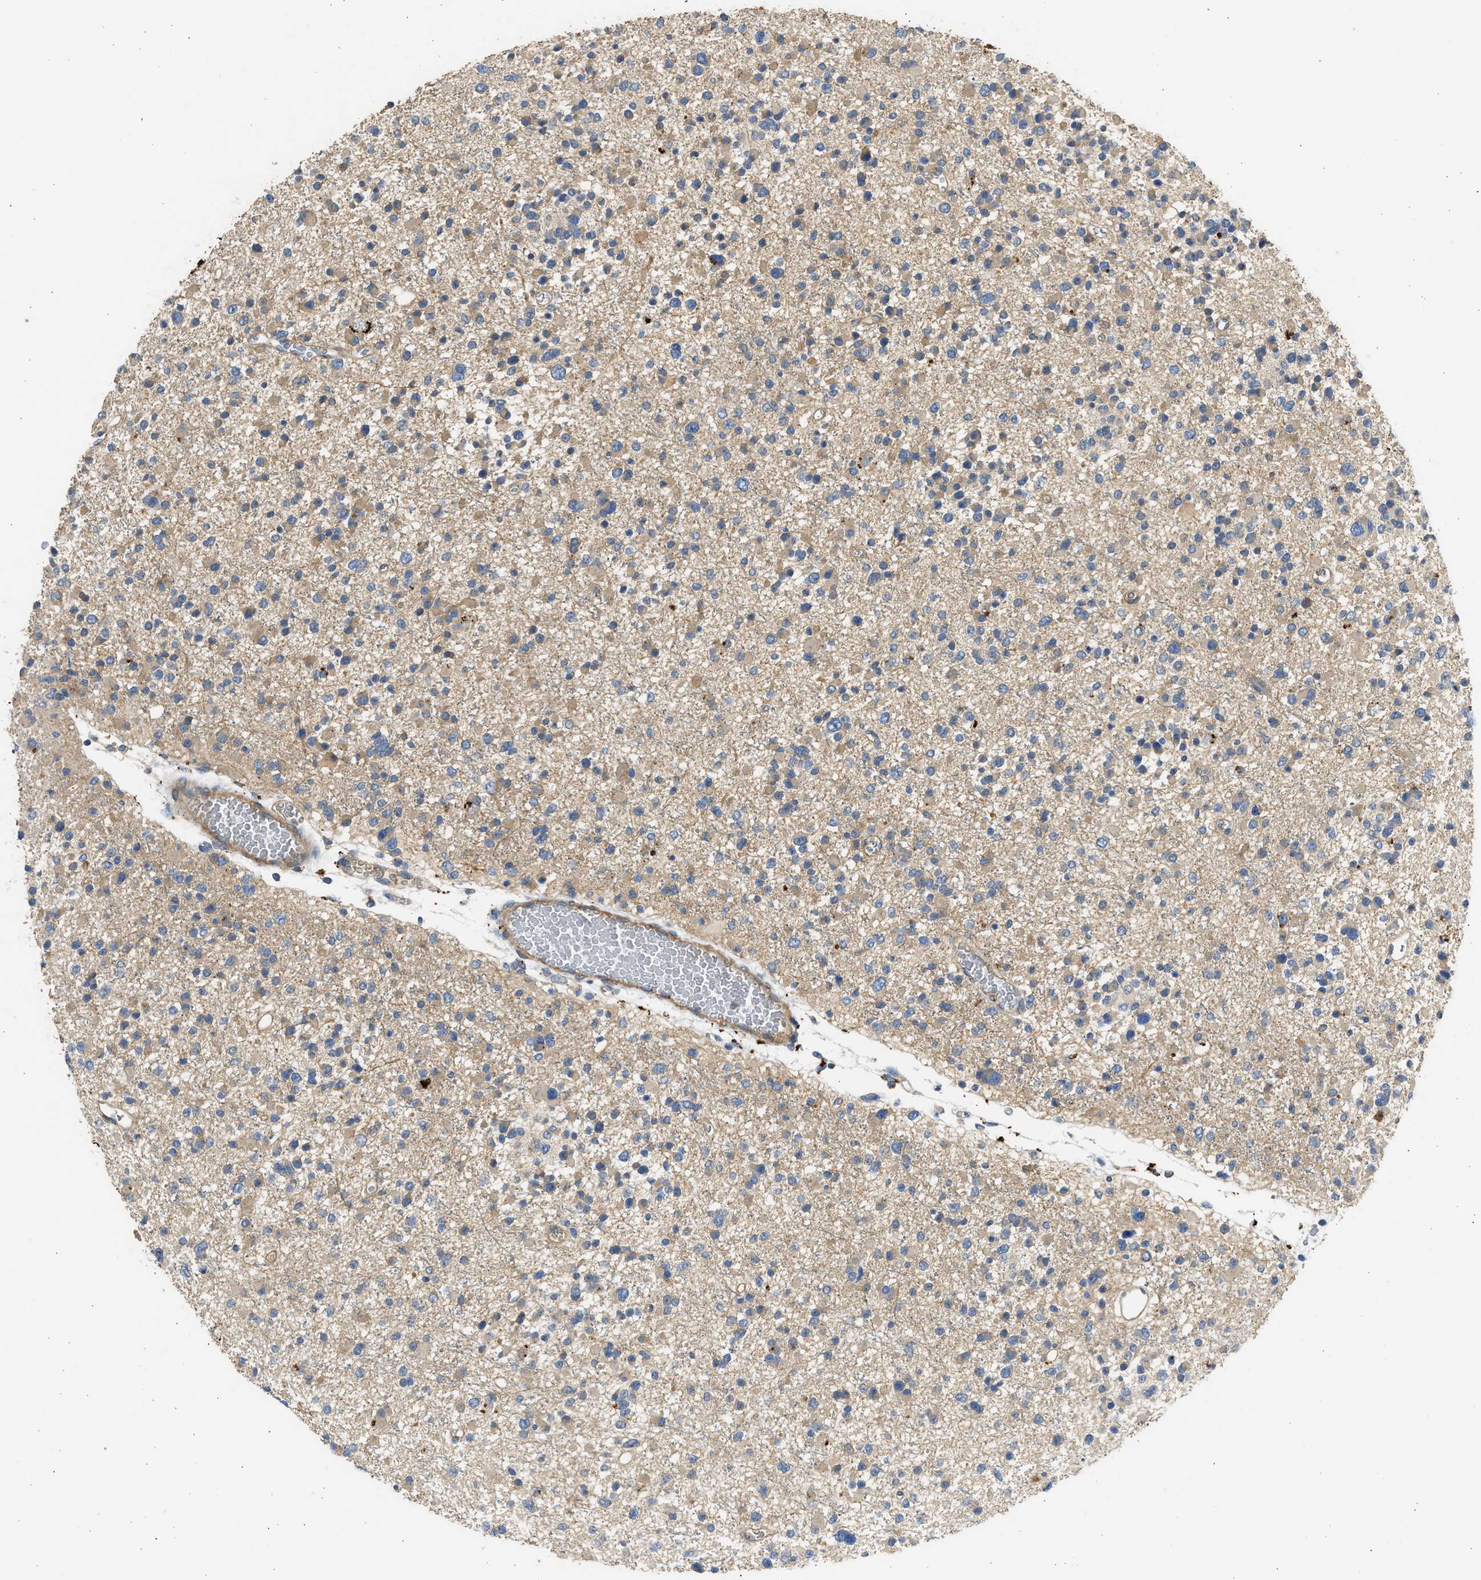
{"staining": {"intensity": "weak", "quantity": ">75%", "location": "cytoplasmic/membranous"}, "tissue": "glioma", "cell_type": "Tumor cells", "image_type": "cancer", "snomed": [{"axis": "morphology", "description": "Glioma, malignant, Low grade"}, {"axis": "topography", "description": "Brain"}], "caption": "Immunohistochemical staining of glioma exhibits weak cytoplasmic/membranous protein positivity in approximately >75% of tumor cells.", "gene": "CSRNP2", "patient": {"sex": "female", "age": 22}}